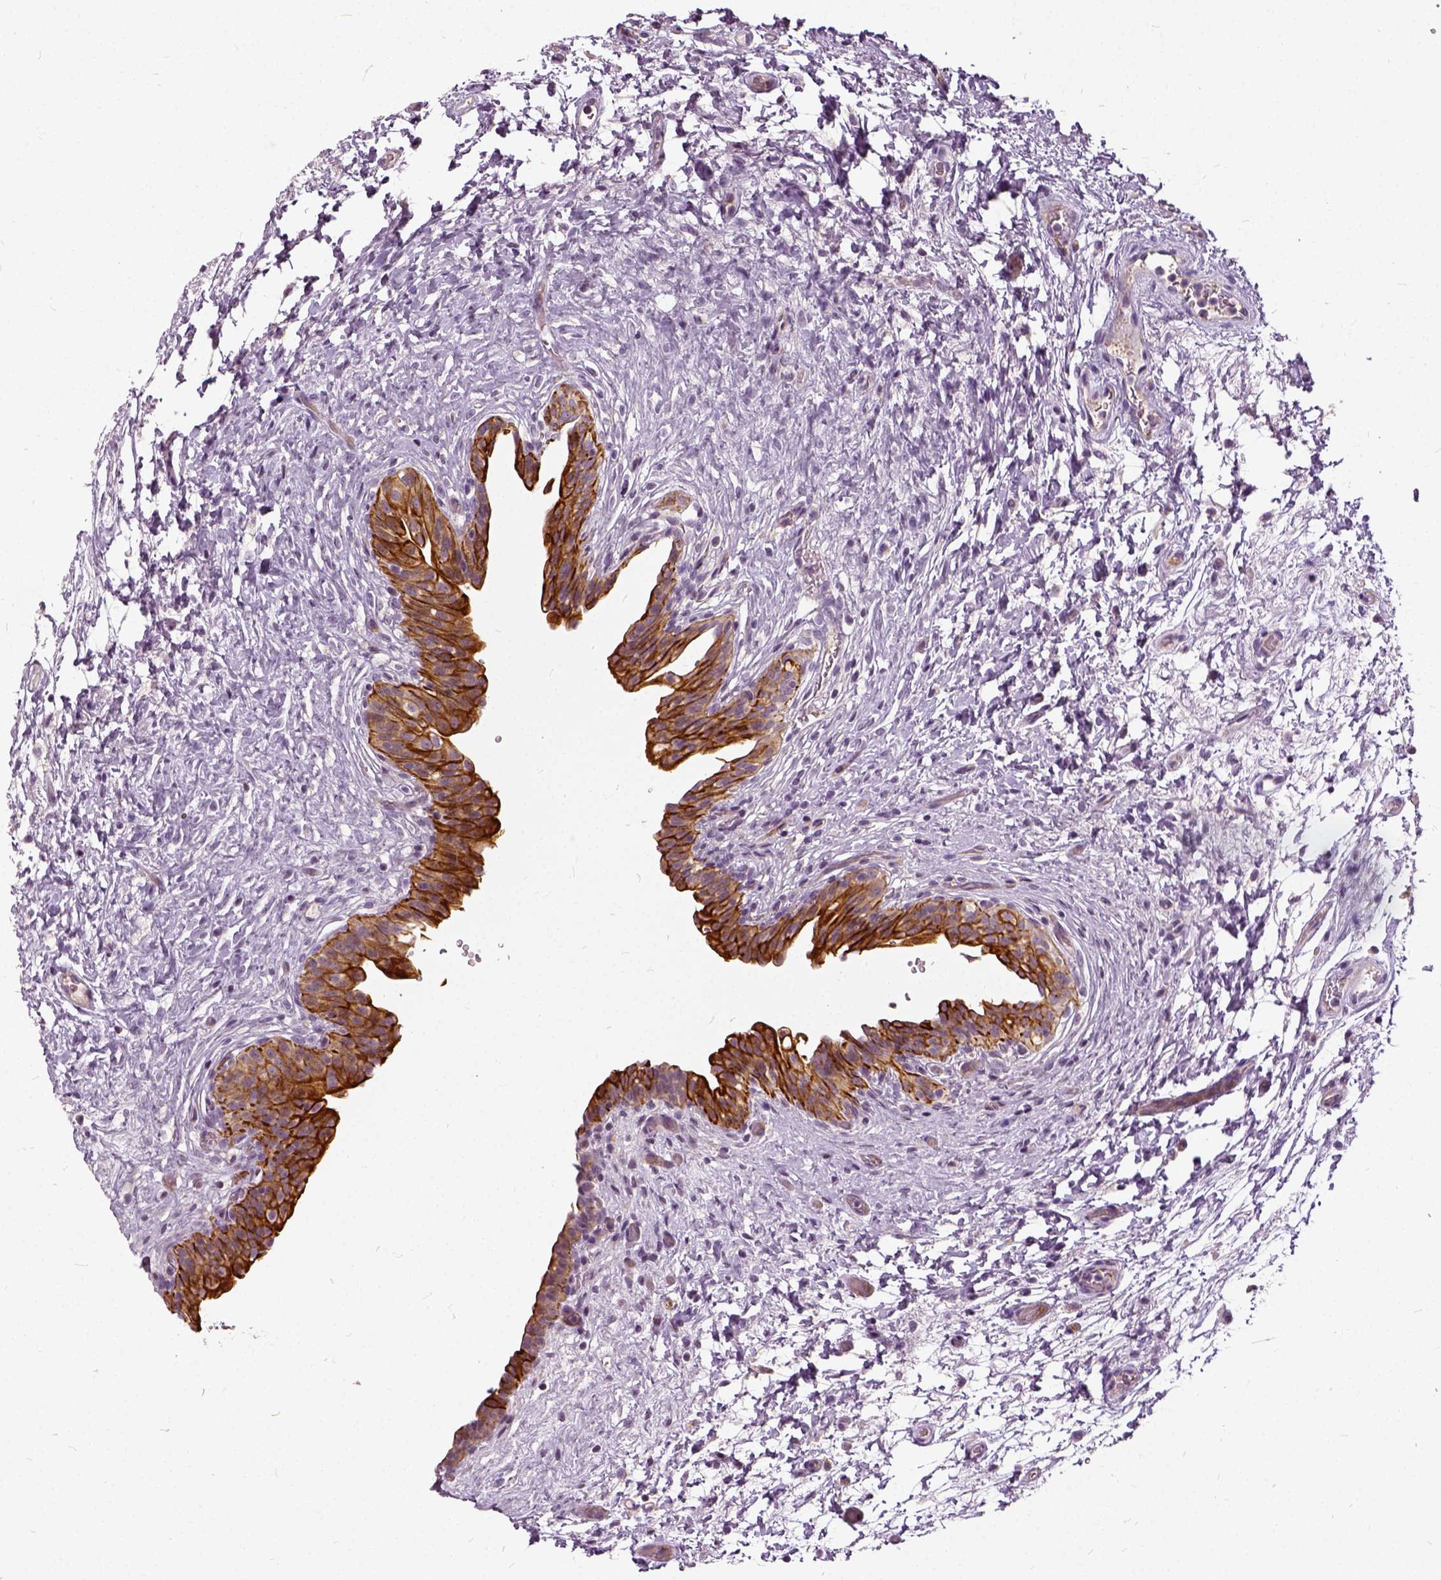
{"staining": {"intensity": "strong", "quantity": ">75%", "location": "cytoplasmic/membranous"}, "tissue": "urinary bladder", "cell_type": "Urothelial cells", "image_type": "normal", "snomed": [{"axis": "morphology", "description": "Normal tissue, NOS"}, {"axis": "topography", "description": "Urinary bladder"}], "caption": "Urinary bladder stained with IHC exhibits strong cytoplasmic/membranous expression in approximately >75% of urothelial cells. The protein of interest is stained brown, and the nuclei are stained in blue (DAB (3,3'-diaminobenzidine) IHC with brightfield microscopy, high magnification).", "gene": "ILRUN", "patient": {"sex": "male", "age": 69}}